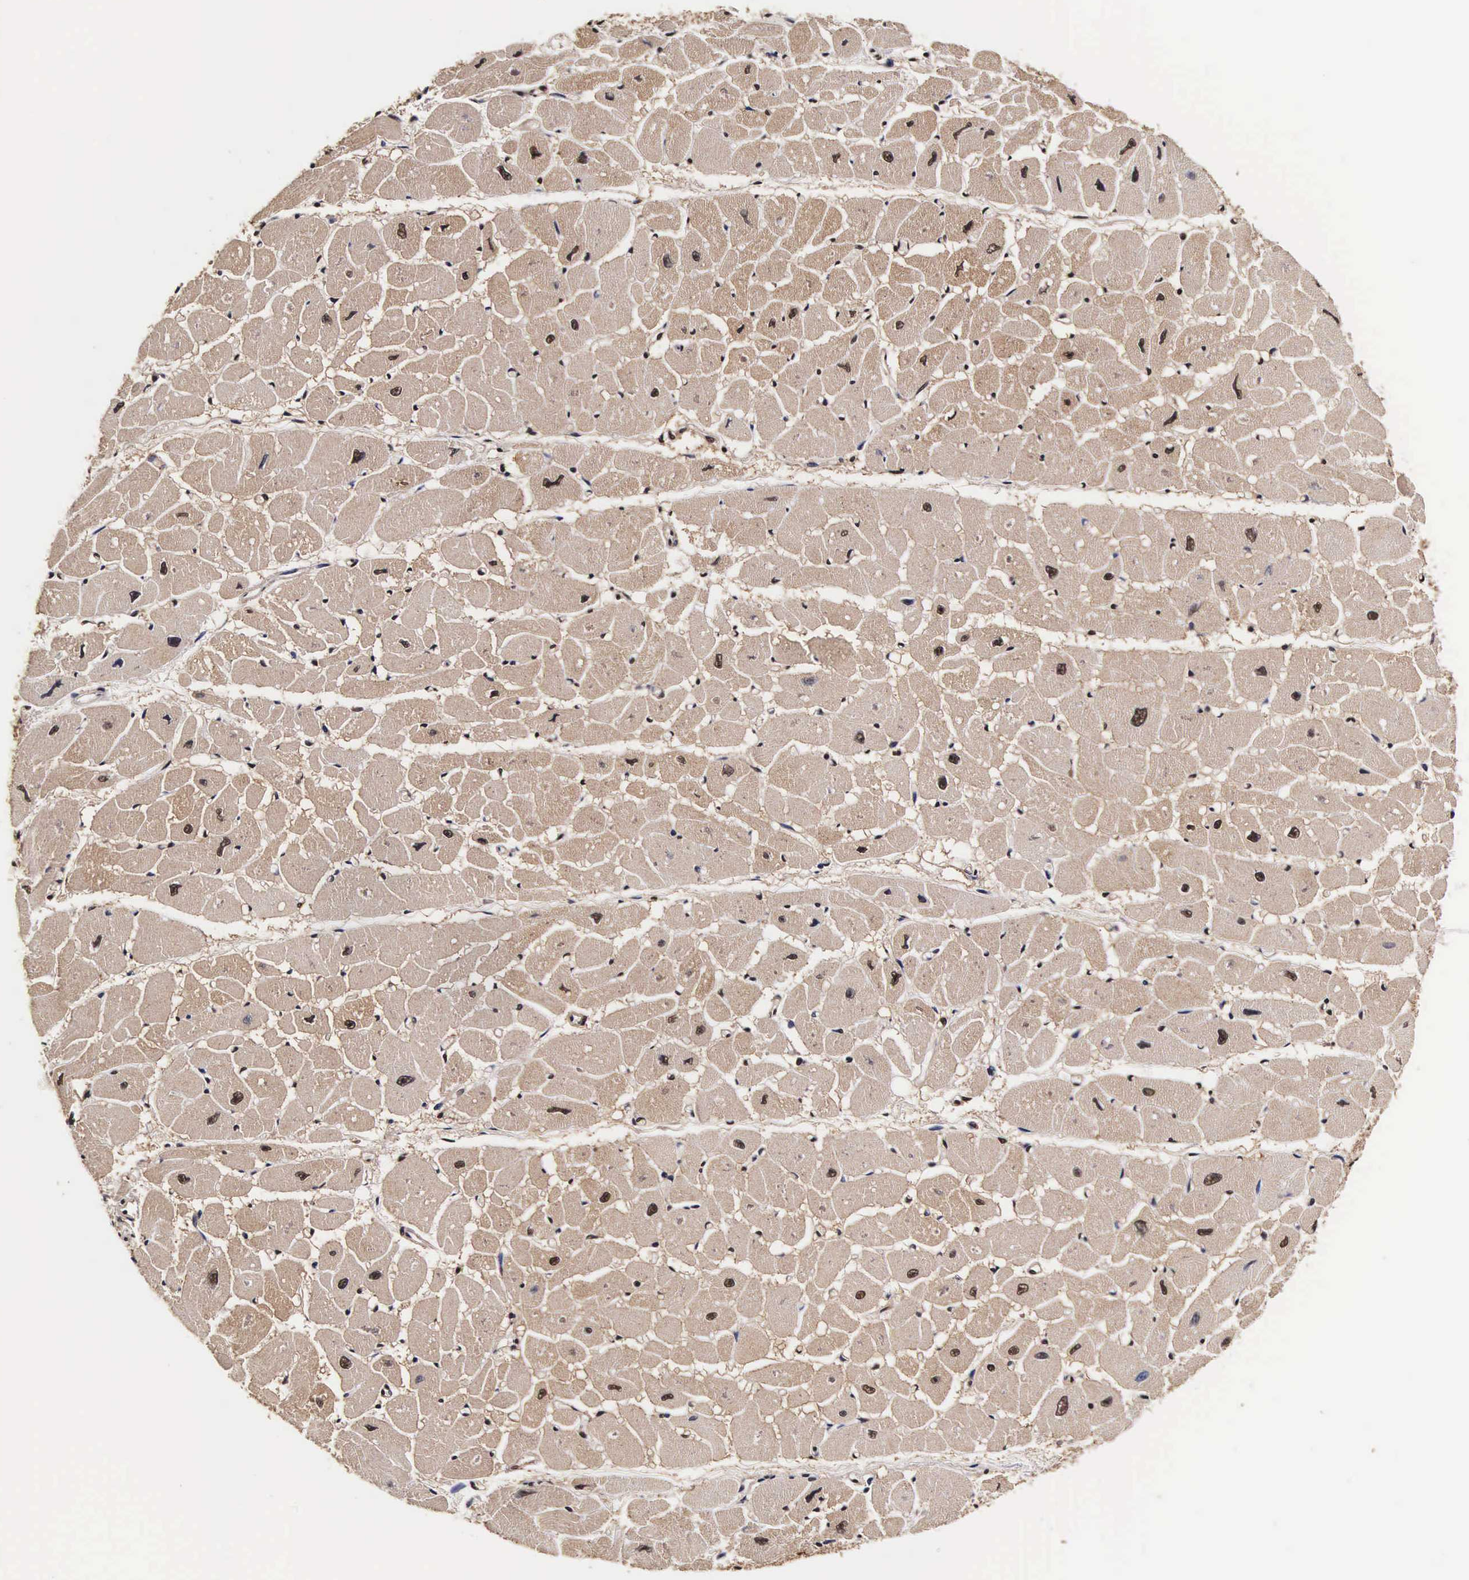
{"staining": {"intensity": "weak", "quantity": ">75%", "location": "cytoplasmic/membranous,nuclear"}, "tissue": "heart muscle", "cell_type": "Cardiomyocytes", "image_type": "normal", "snomed": [{"axis": "morphology", "description": "Normal tissue, NOS"}, {"axis": "topography", "description": "Heart"}], "caption": "Normal heart muscle was stained to show a protein in brown. There is low levels of weak cytoplasmic/membranous,nuclear expression in about >75% of cardiomyocytes.", "gene": "TECPR2", "patient": {"sex": "female", "age": 54}}